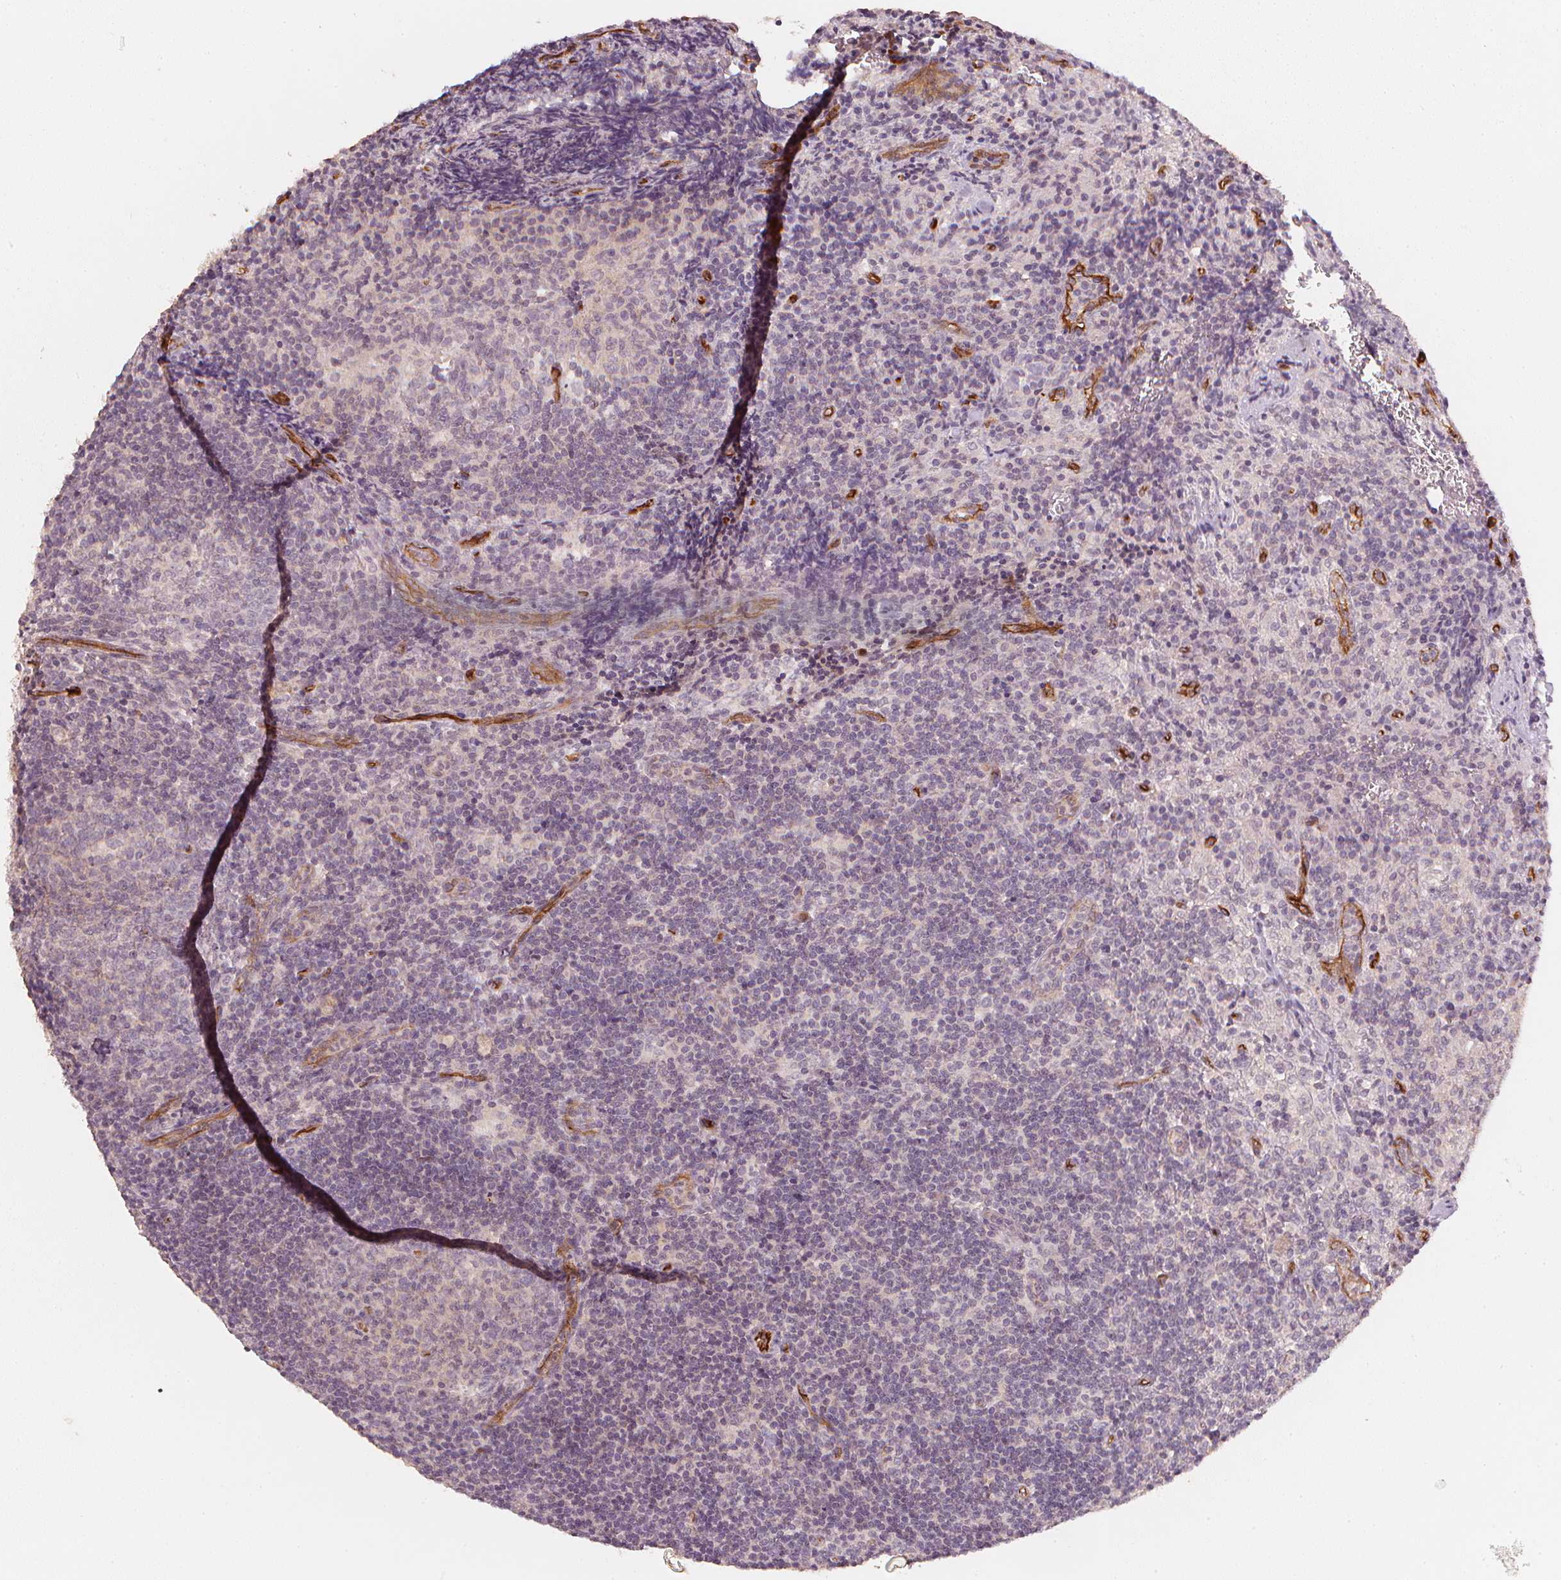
{"staining": {"intensity": "negative", "quantity": "none", "location": "none"}, "tissue": "lymph node", "cell_type": "Germinal center cells", "image_type": "normal", "snomed": [{"axis": "morphology", "description": "Normal tissue, NOS"}, {"axis": "topography", "description": "Lymph node"}], "caption": "The histopathology image demonstrates no staining of germinal center cells in normal lymph node.", "gene": "CIB1", "patient": {"sex": "male", "age": 67}}